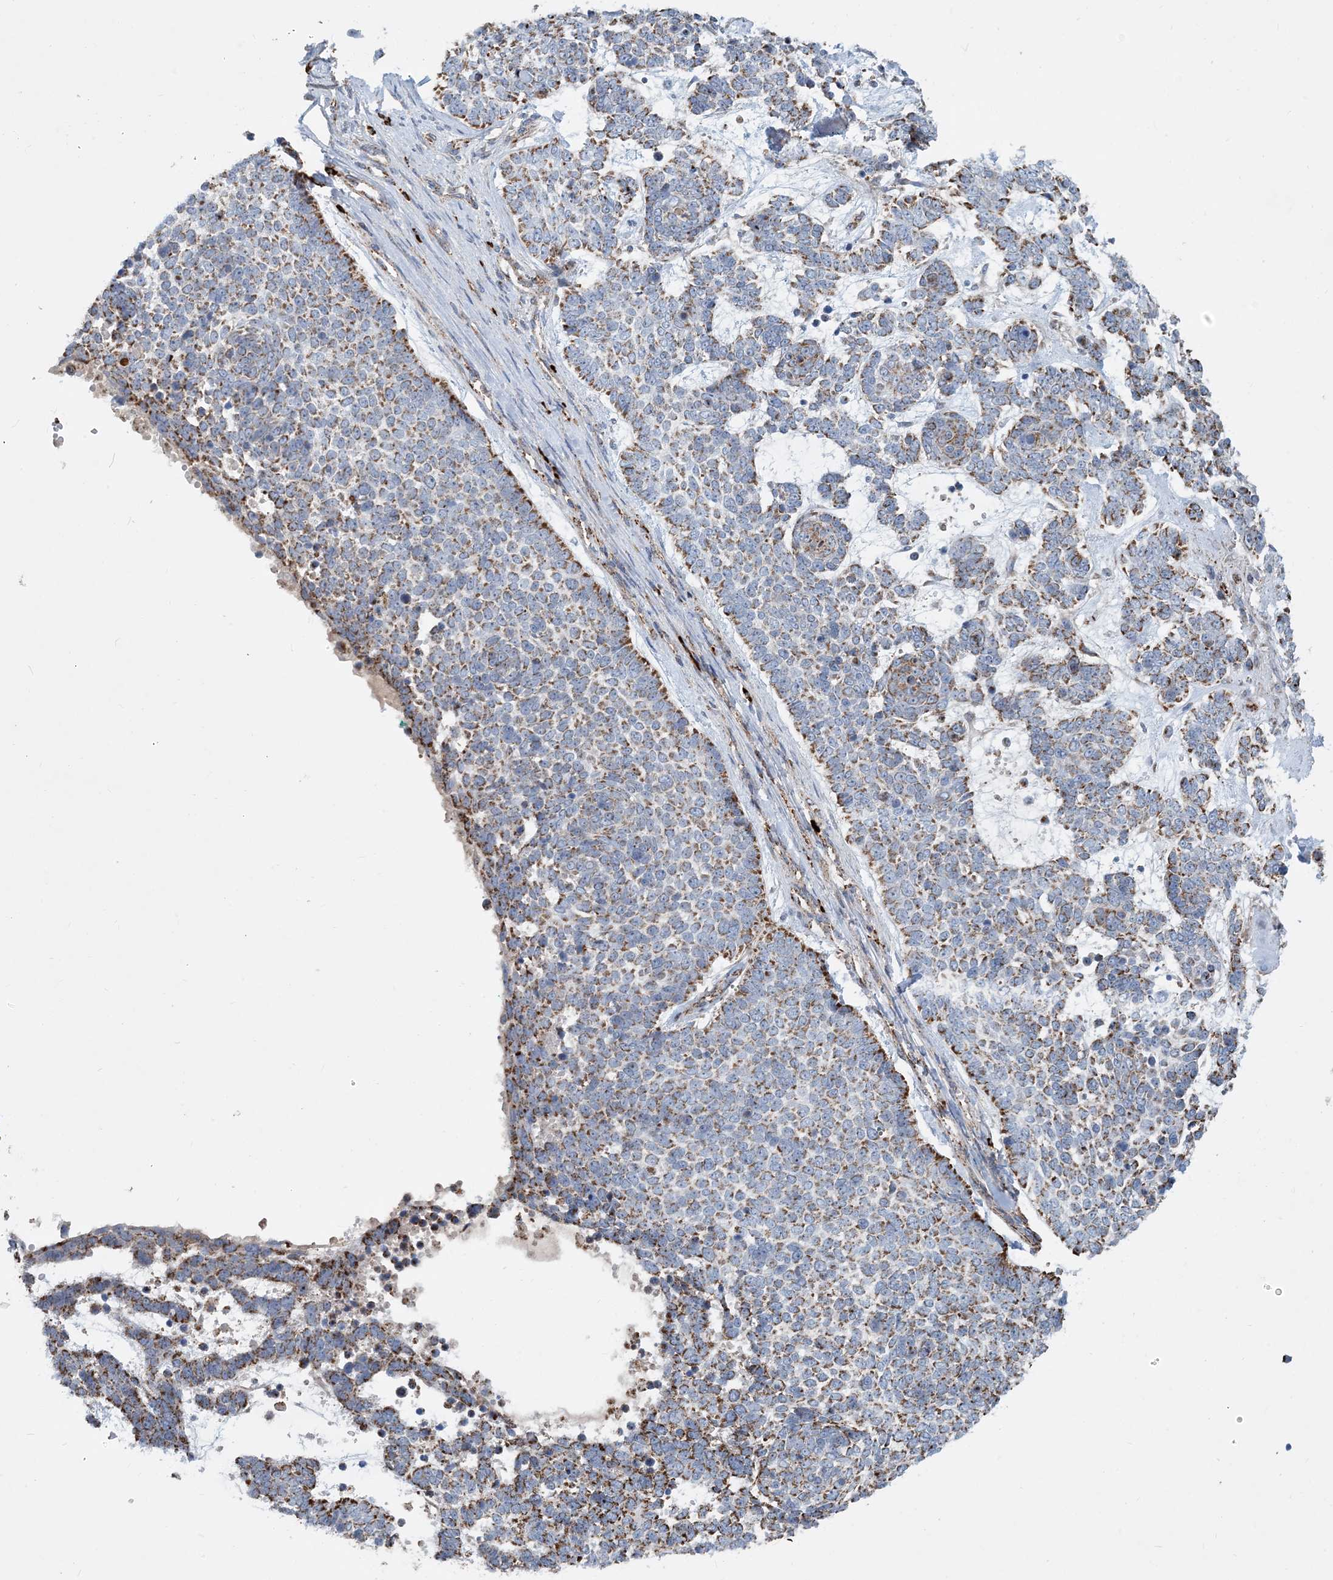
{"staining": {"intensity": "moderate", "quantity": "25%-75%", "location": "cytoplasmic/membranous"}, "tissue": "skin cancer", "cell_type": "Tumor cells", "image_type": "cancer", "snomed": [{"axis": "morphology", "description": "Basal cell carcinoma"}, {"axis": "topography", "description": "Skin"}], "caption": "Tumor cells display medium levels of moderate cytoplasmic/membranous staining in about 25%-75% of cells in basal cell carcinoma (skin).", "gene": "PCDHGA1", "patient": {"sex": "female", "age": 81}}